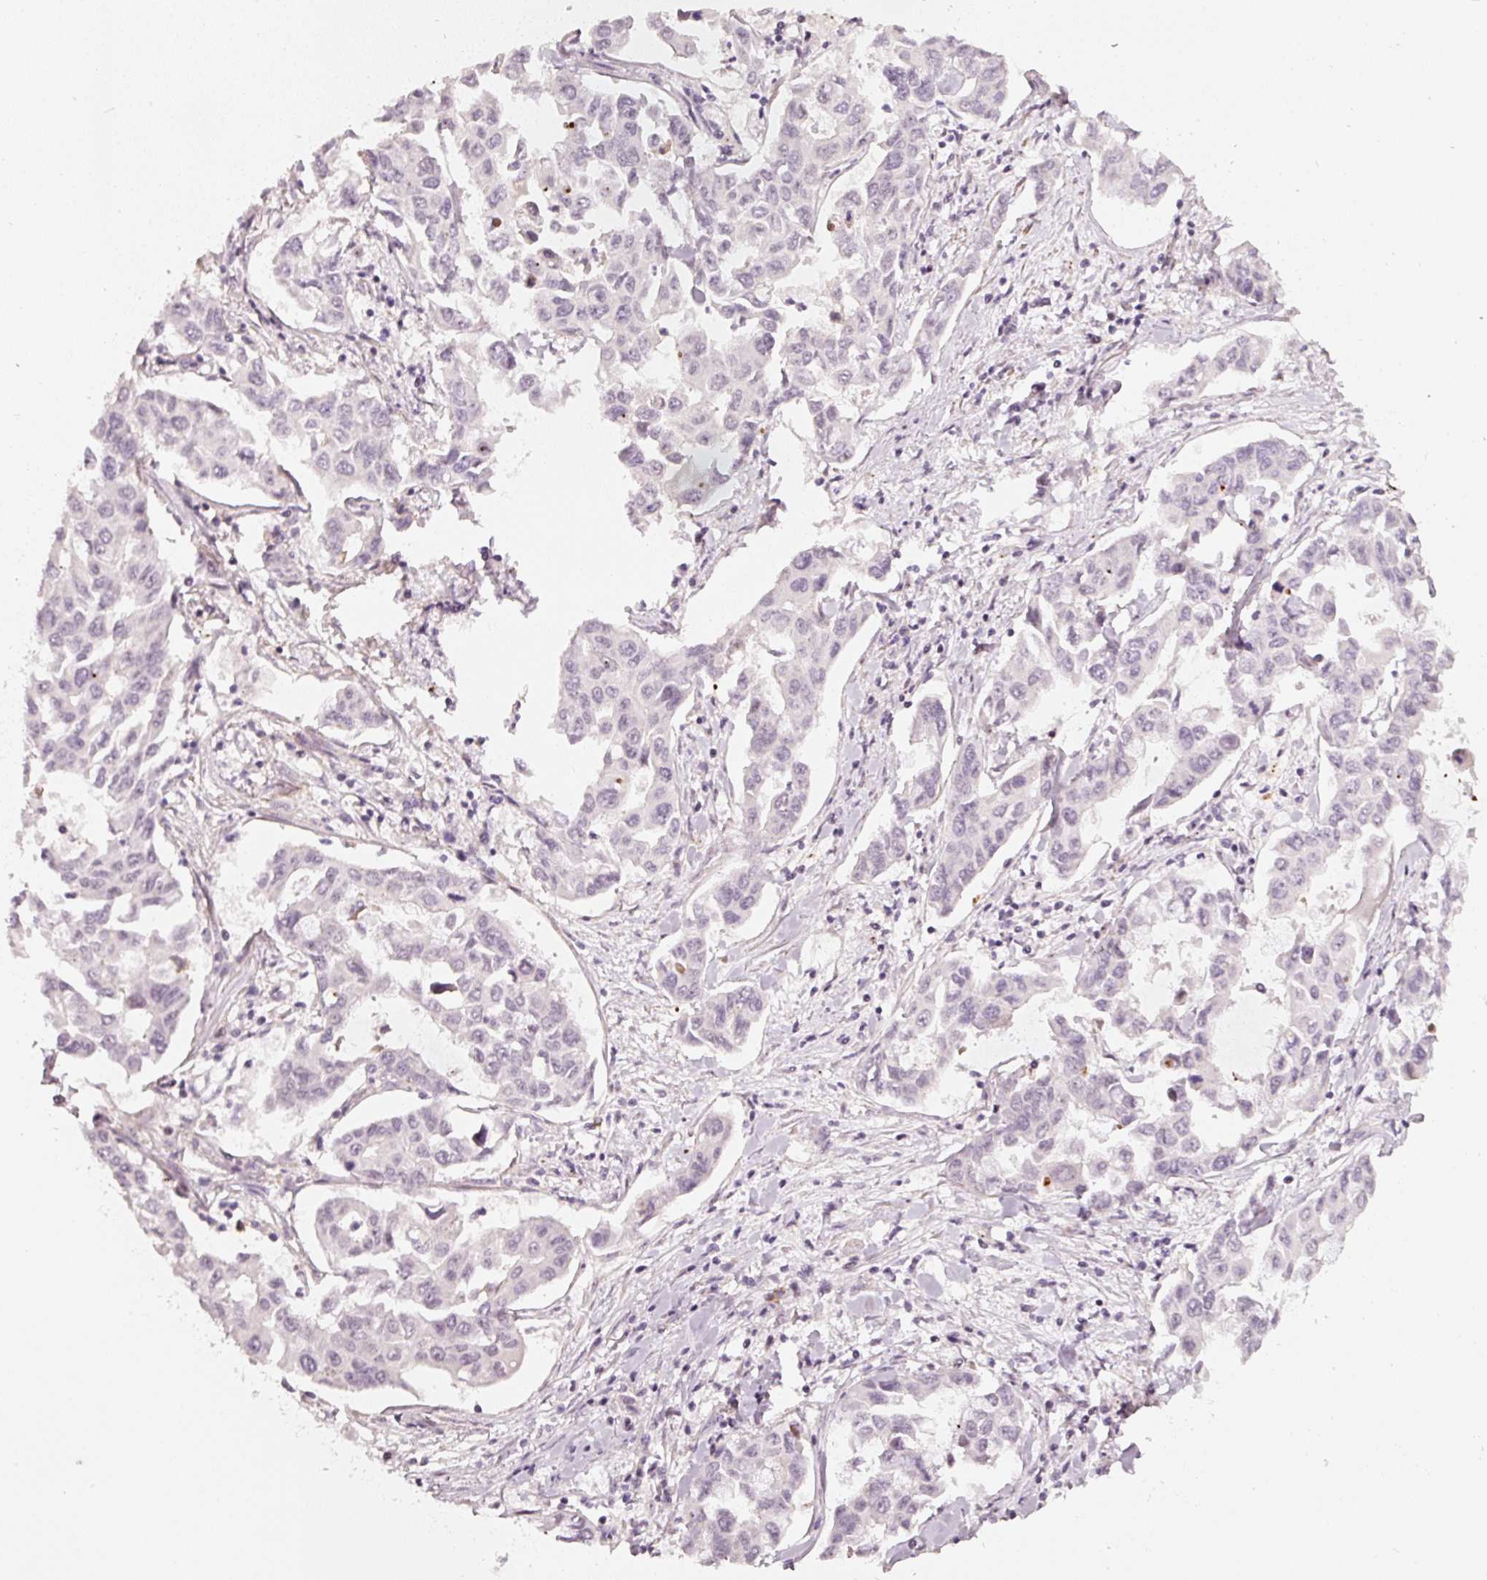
{"staining": {"intensity": "weak", "quantity": "25%-75%", "location": "nuclear"}, "tissue": "lung cancer", "cell_type": "Tumor cells", "image_type": "cancer", "snomed": [{"axis": "morphology", "description": "Adenocarcinoma, NOS"}, {"axis": "topography", "description": "Lung"}], "caption": "Protein expression analysis of lung cancer (adenocarcinoma) shows weak nuclear positivity in about 25%-75% of tumor cells.", "gene": "MXRA8", "patient": {"sex": "male", "age": 64}}